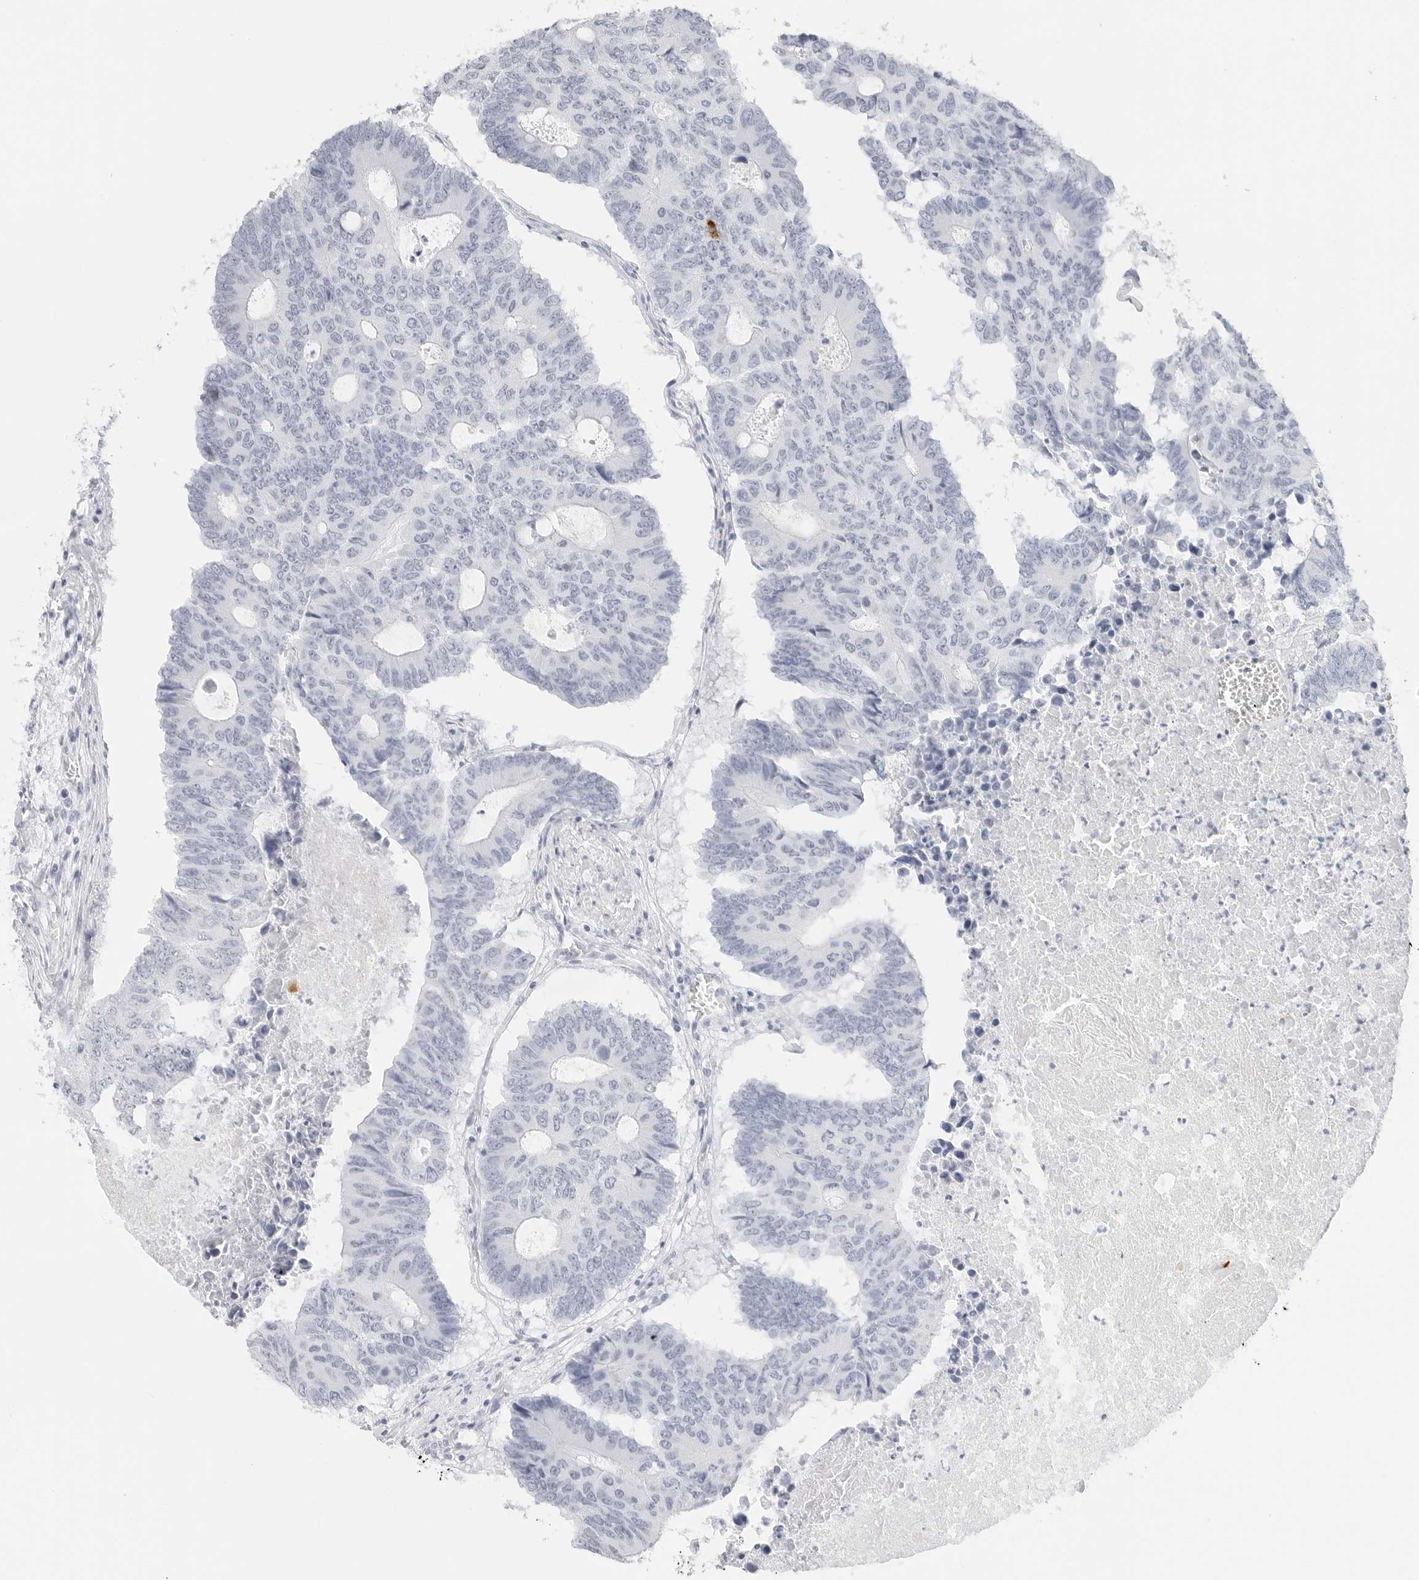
{"staining": {"intensity": "negative", "quantity": "none", "location": "none"}, "tissue": "colorectal cancer", "cell_type": "Tumor cells", "image_type": "cancer", "snomed": [{"axis": "morphology", "description": "Adenocarcinoma, NOS"}, {"axis": "topography", "description": "Colon"}], "caption": "An immunohistochemistry micrograph of colorectal adenocarcinoma is shown. There is no staining in tumor cells of colorectal adenocarcinoma.", "gene": "TFF2", "patient": {"sex": "male", "age": 87}}